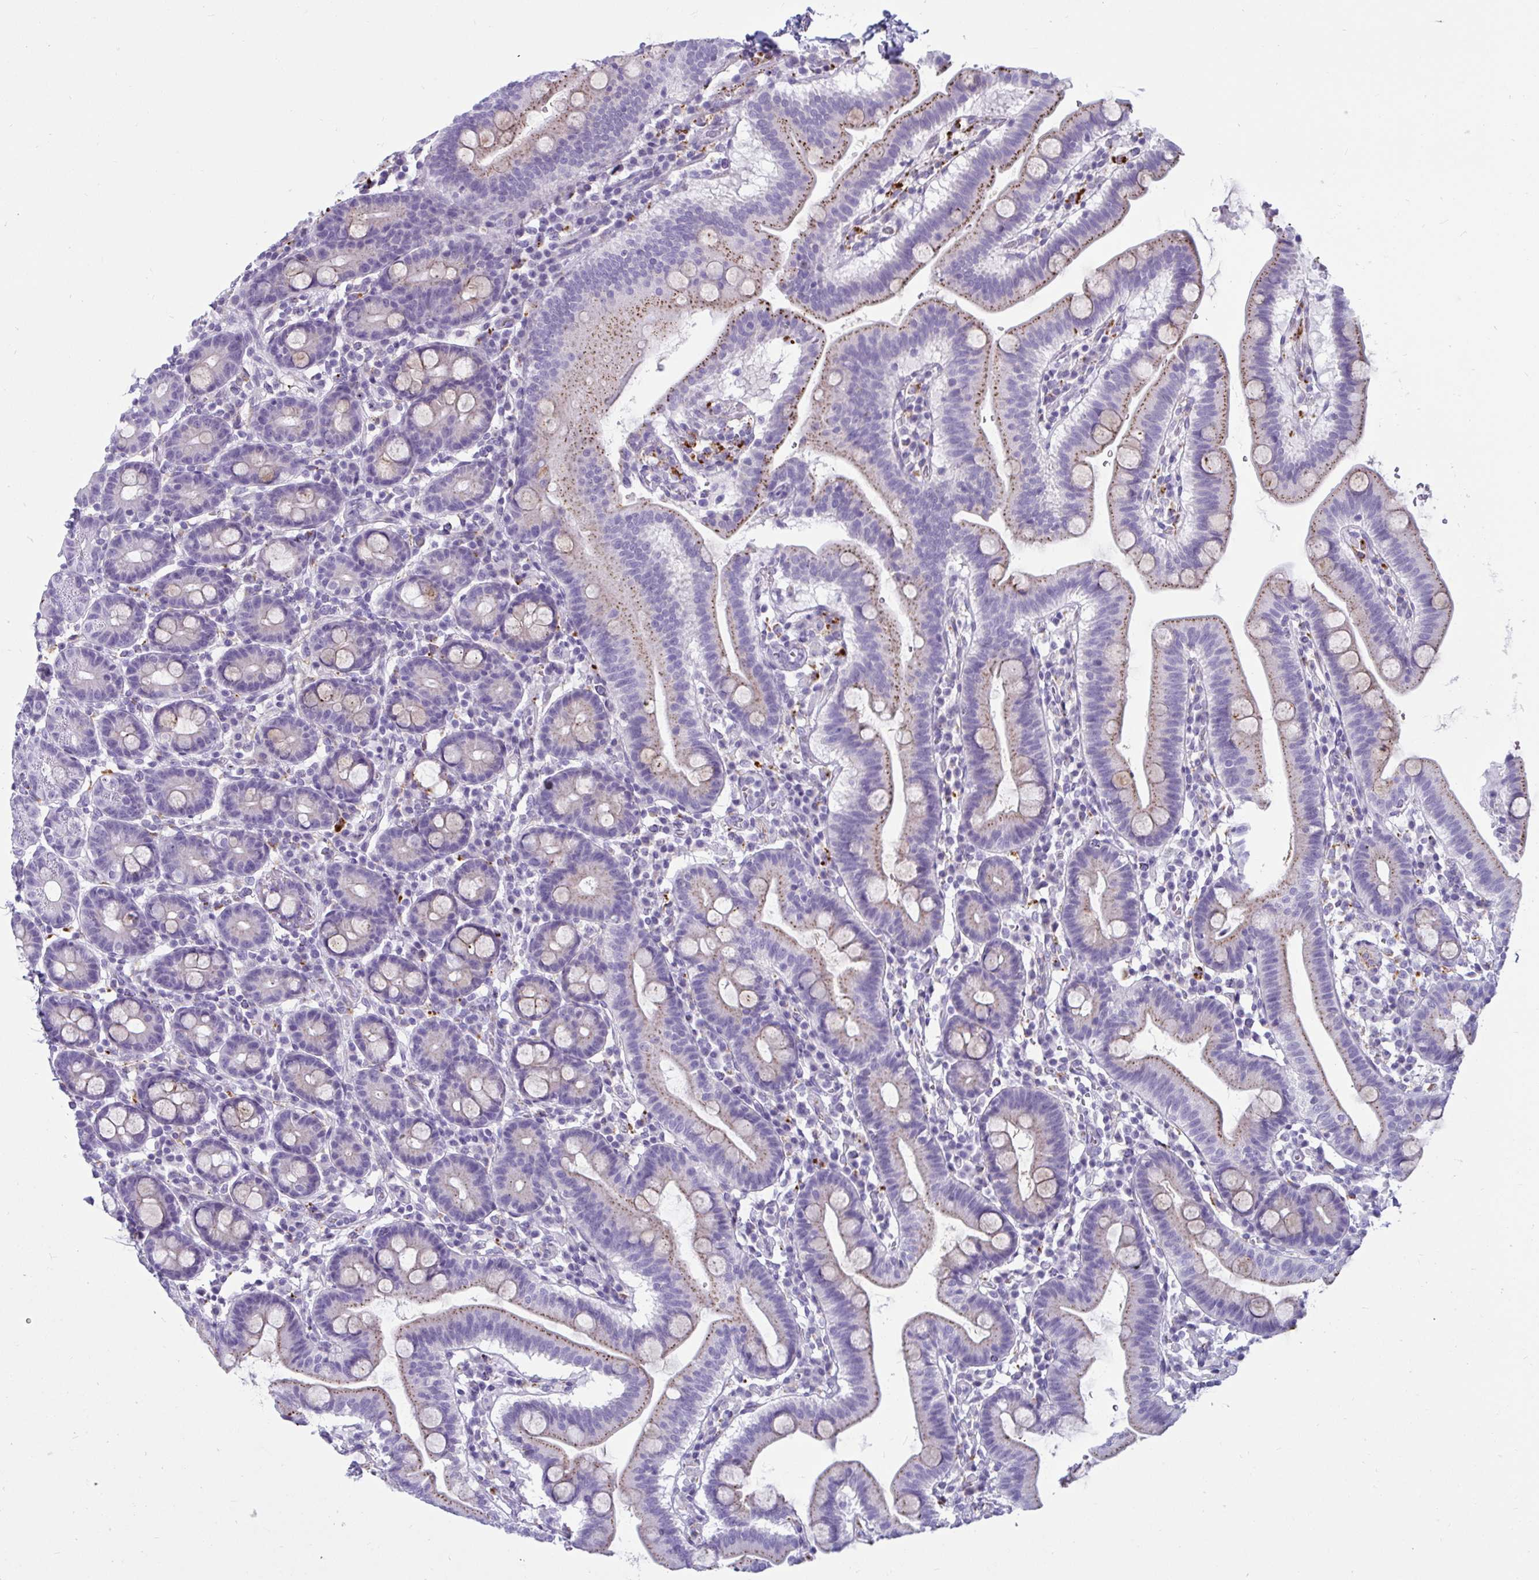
{"staining": {"intensity": "moderate", "quantity": "25%-75%", "location": "cytoplasmic/membranous"}, "tissue": "duodenum", "cell_type": "Glandular cells", "image_type": "normal", "snomed": [{"axis": "morphology", "description": "Normal tissue, NOS"}, {"axis": "topography", "description": "Pancreas"}, {"axis": "topography", "description": "Duodenum"}], "caption": "Human duodenum stained for a protein (brown) demonstrates moderate cytoplasmic/membranous positive expression in about 25%-75% of glandular cells.", "gene": "CTSZ", "patient": {"sex": "male", "age": 59}}